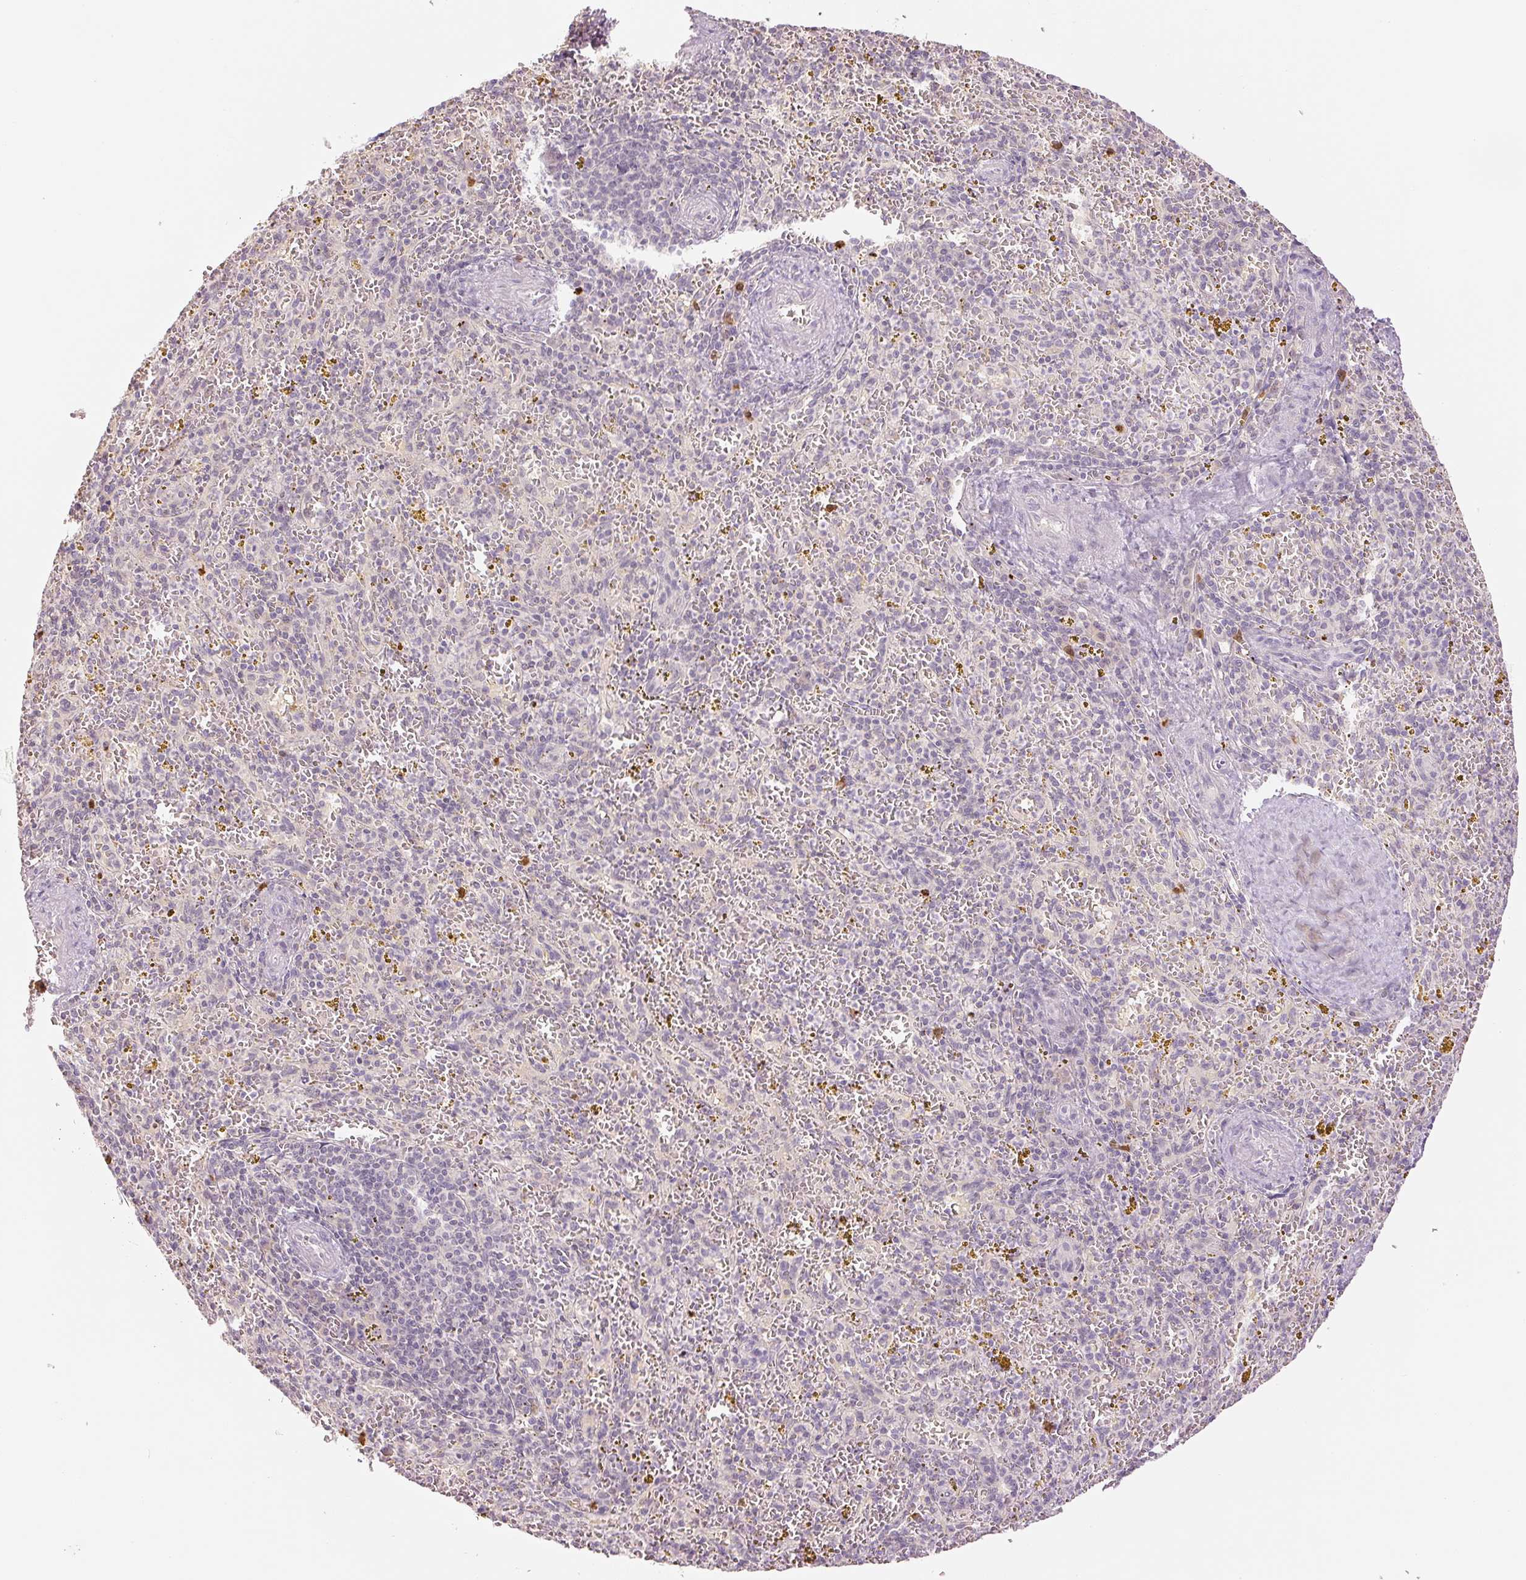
{"staining": {"intensity": "negative", "quantity": "none", "location": "none"}, "tissue": "spleen", "cell_type": "Cells in red pulp", "image_type": "normal", "snomed": [{"axis": "morphology", "description": "Normal tissue, NOS"}, {"axis": "topography", "description": "Spleen"}], "caption": "DAB (3,3'-diaminobenzidine) immunohistochemical staining of benign spleen shows no significant staining in cells in red pulp.", "gene": "GZMA", "patient": {"sex": "male", "age": 57}}